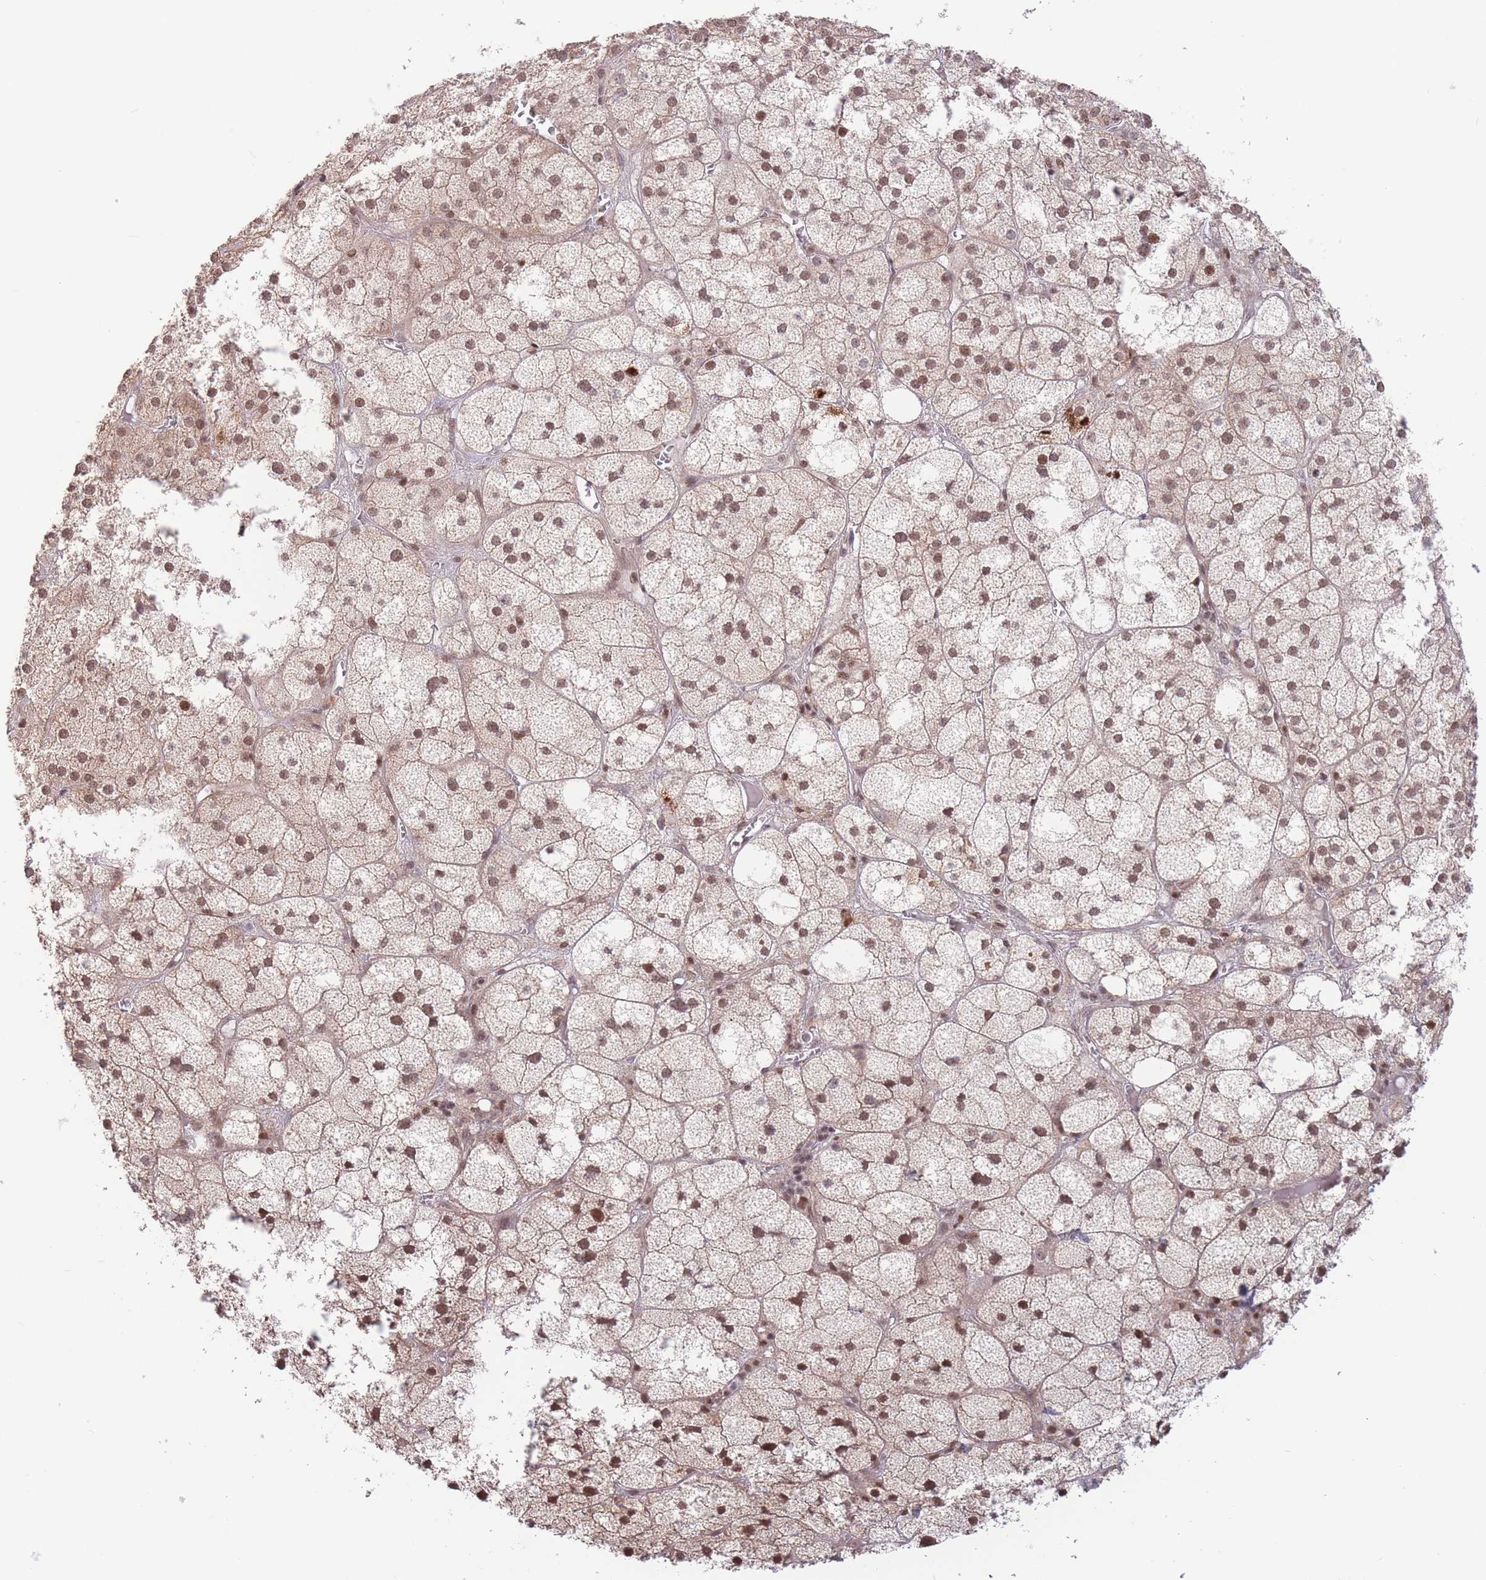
{"staining": {"intensity": "moderate", "quantity": "25%-75%", "location": "nuclear"}, "tissue": "adrenal gland", "cell_type": "Glandular cells", "image_type": "normal", "snomed": [{"axis": "morphology", "description": "Normal tissue, NOS"}, {"axis": "topography", "description": "Adrenal gland"}], "caption": "Approximately 25%-75% of glandular cells in benign adrenal gland reveal moderate nuclear protein expression as visualized by brown immunohistochemical staining.", "gene": "SMAD9", "patient": {"sex": "female", "age": 61}}